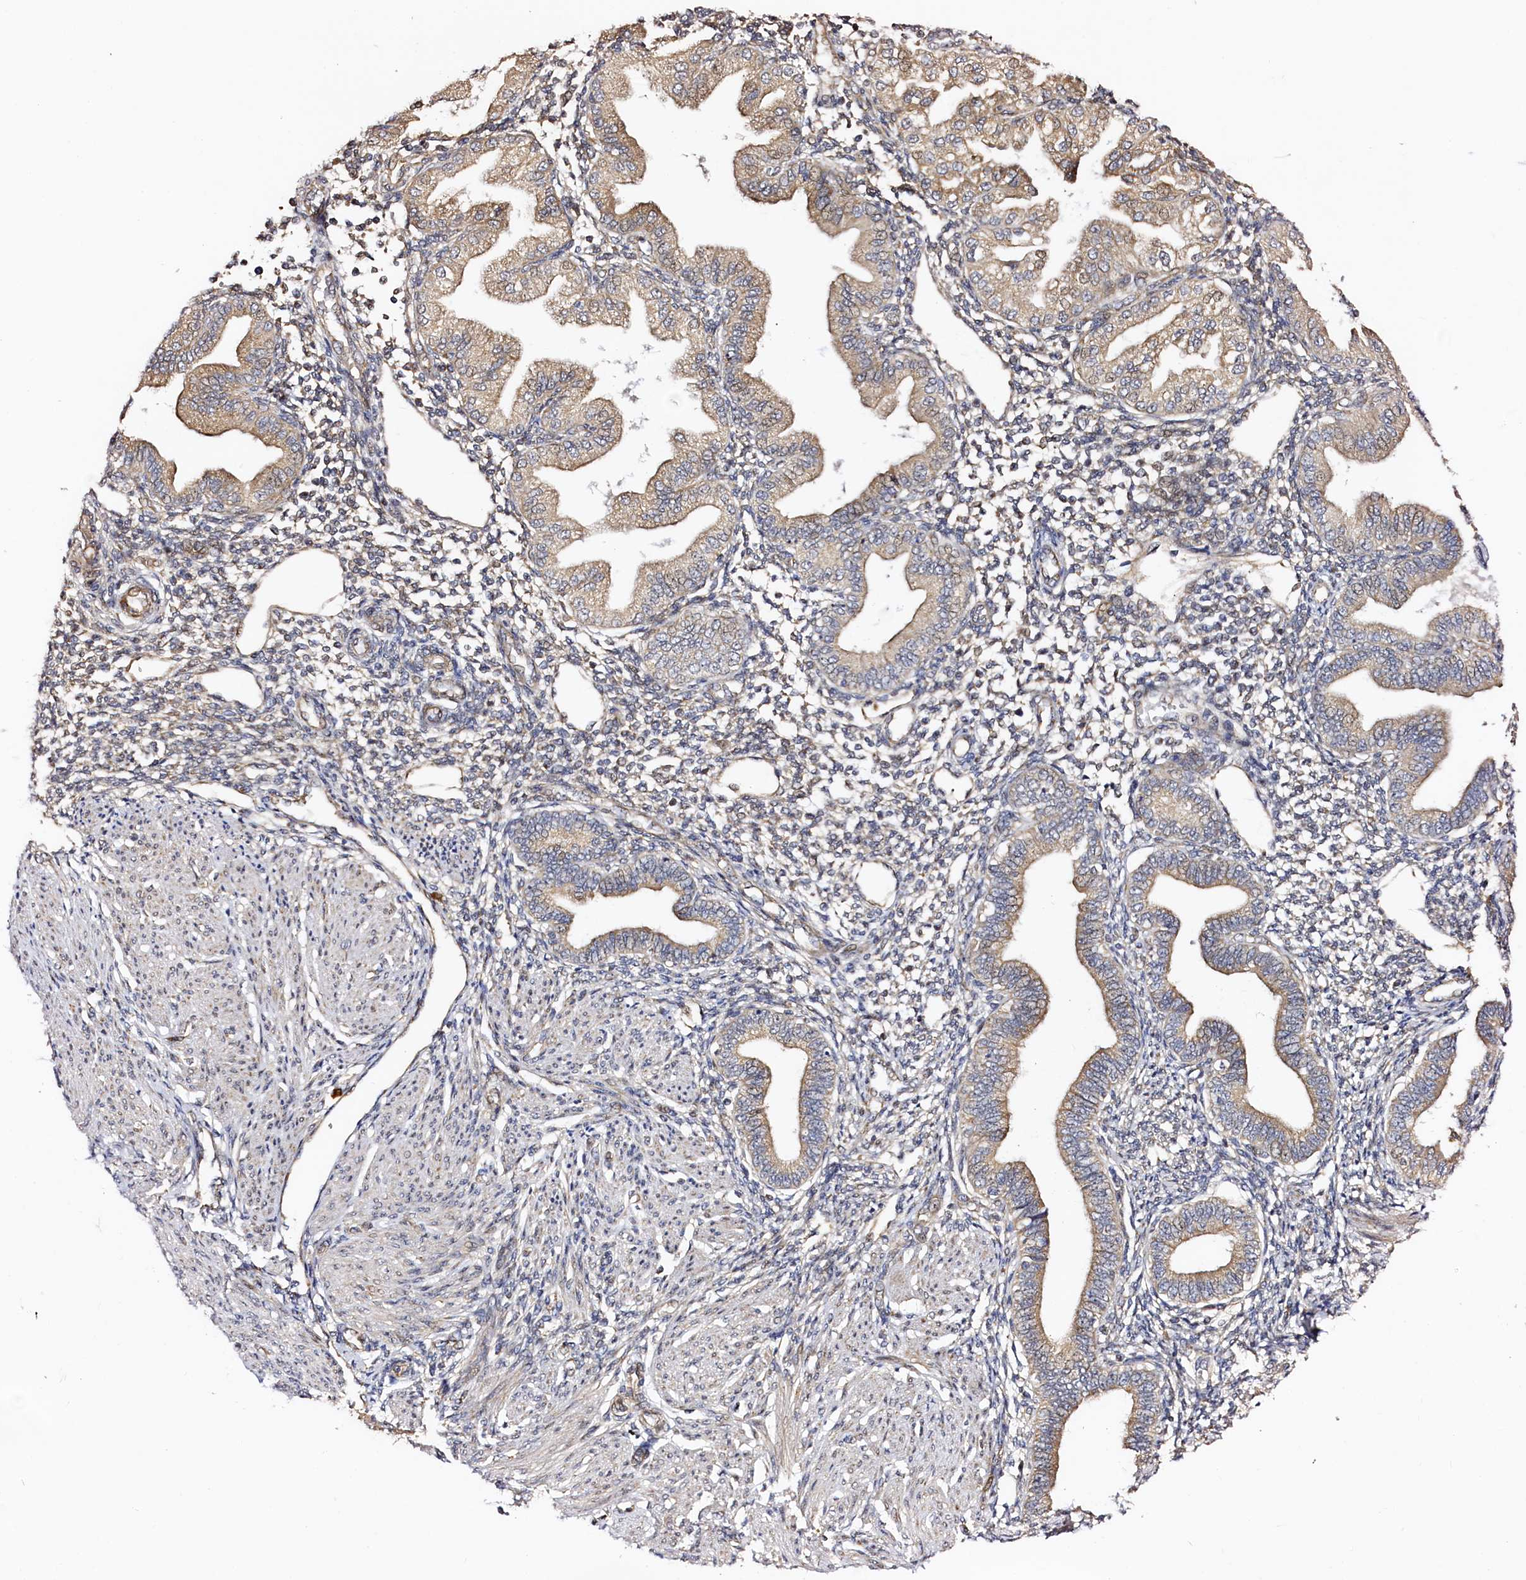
{"staining": {"intensity": "weak", "quantity": "25%-75%", "location": "cytoplasmic/membranous"}, "tissue": "endometrium", "cell_type": "Cells in endometrial stroma", "image_type": "normal", "snomed": [{"axis": "morphology", "description": "Normal tissue, NOS"}, {"axis": "topography", "description": "Endometrium"}], "caption": "An IHC histopathology image of unremarkable tissue is shown. Protein staining in brown highlights weak cytoplasmic/membranous positivity in endometrium within cells in endometrial stroma. (Brightfield microscopy of DAB IHC at high magnification).", "gene": "RBFA", "patient": {"sex": "female", "age": 53}}